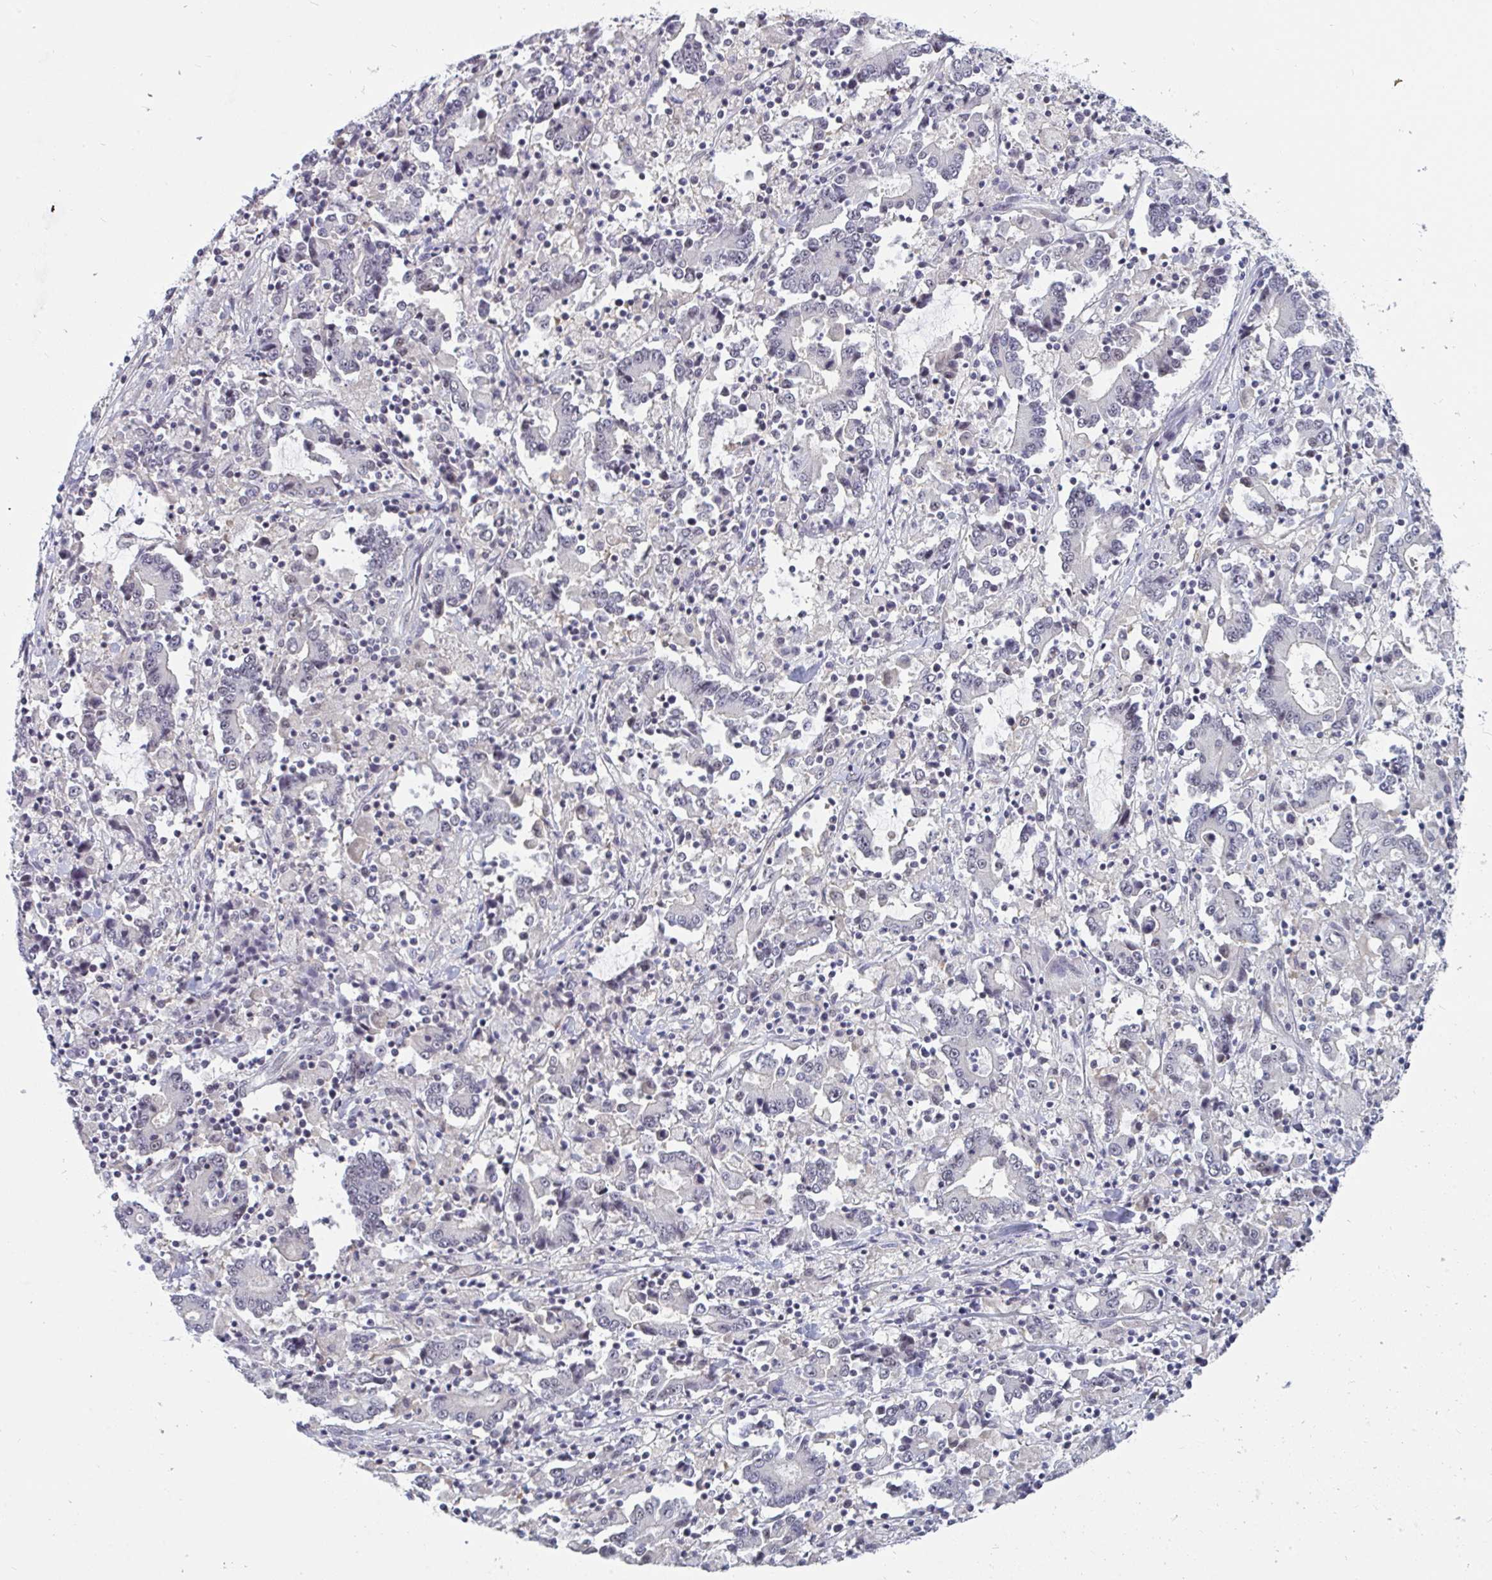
{"staining": {"intensity": "negative", "quantity": "none", "location": "none"}, "tissue": "stomach cancer", "cell_type": "Tumor cells", "image_type": "cancer", "snomed": [{"axis": "morphology", "description": "Adenocarcinoma, NOS"}, {"axis": "topography", "description": "Stomach, upper"}], "caption": "High magnification brightfield microscopy of adenocarcinoma (stomach) stained with DAB (3,3'-diaminobenzidine) (brown) and counterstained with hematoxylin (blue): tumor cells show no significant expression.", "gene": "PRR14", "patient": {"sex": "male", "age": 68}}